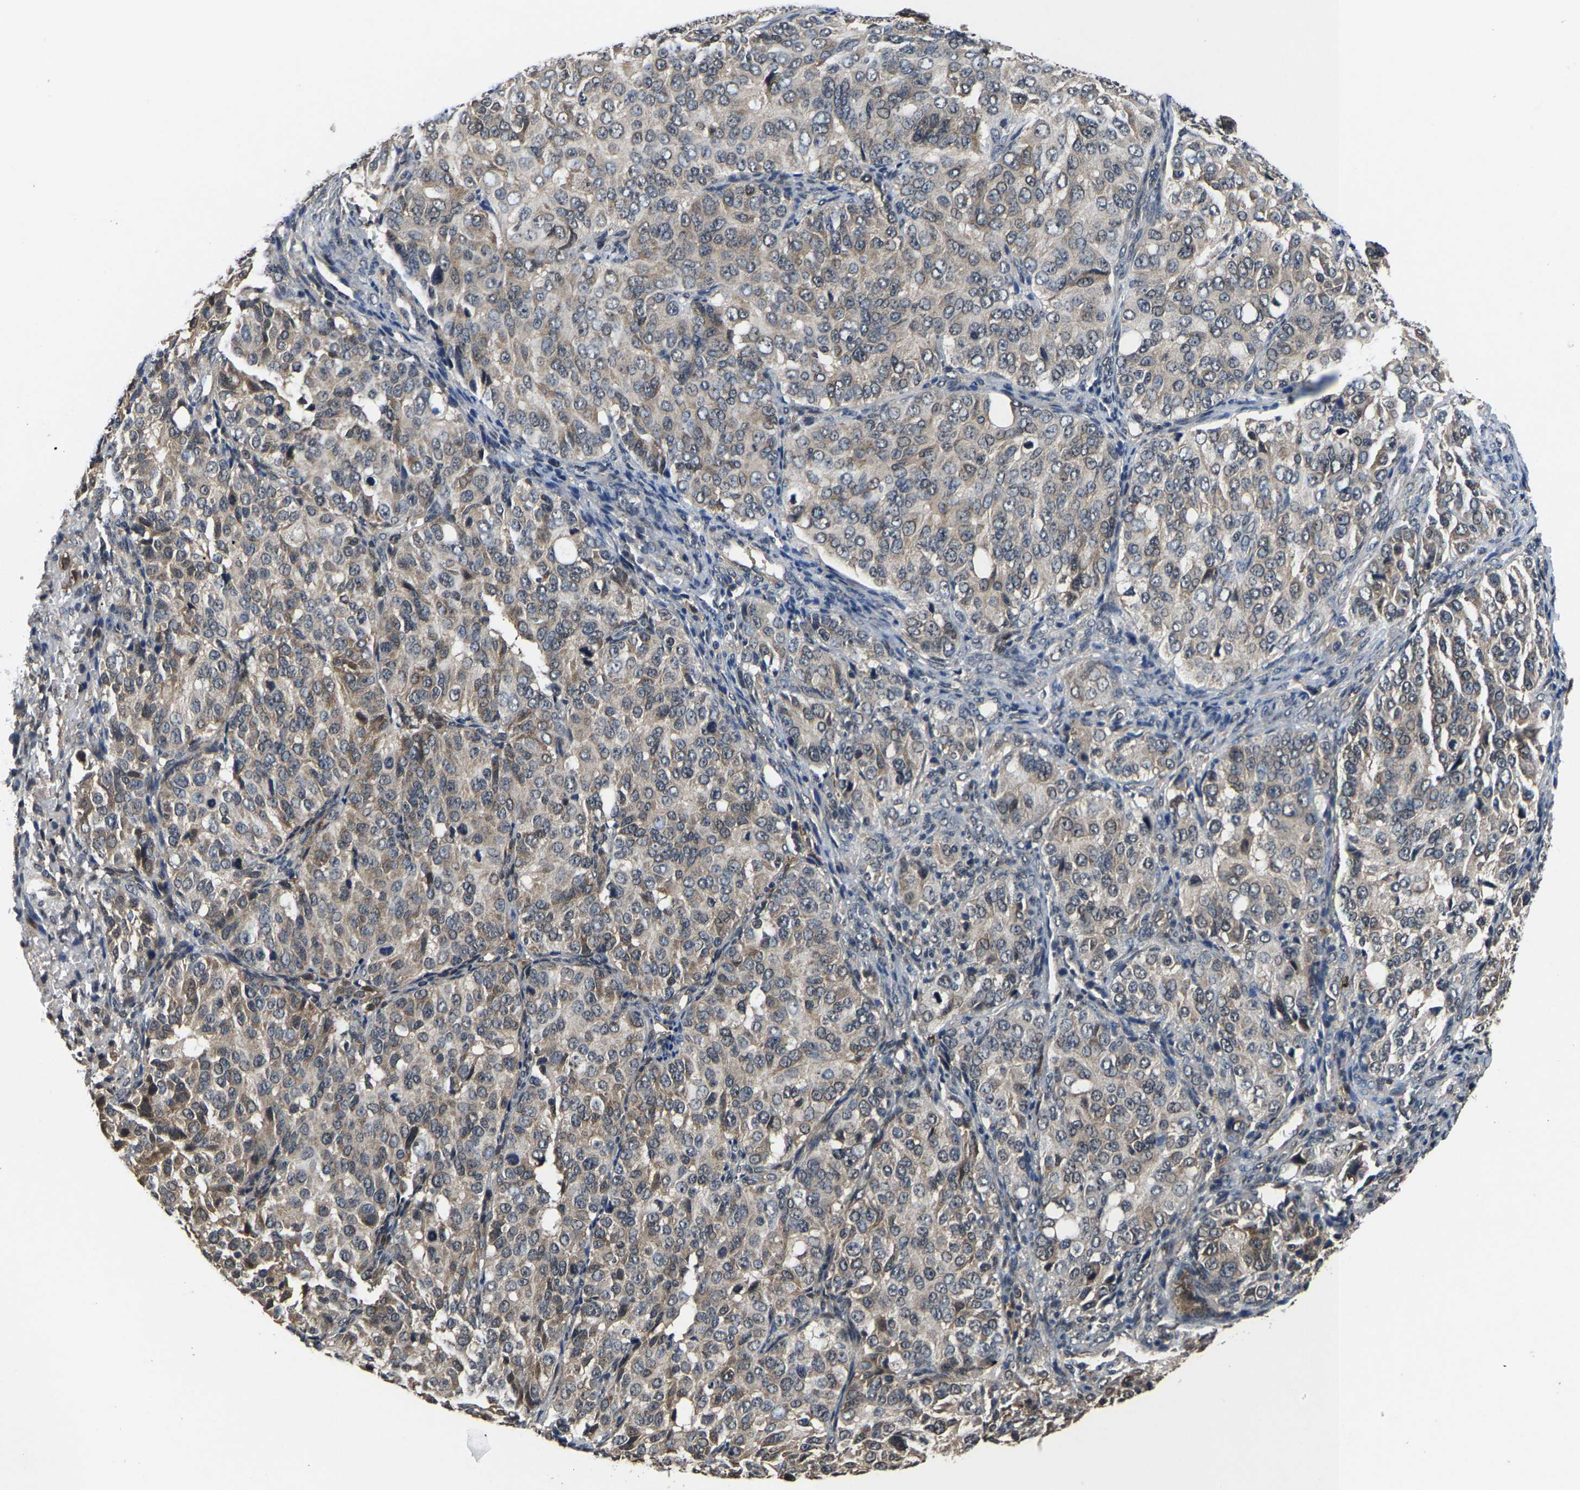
{"staining": {"intensity": "weak", "quantity": "25%-75%", "location": "cytoplasmic/membranous"}, "tissue": "ovarian cancer", "cell_type": "Tumor cells", "image_type": "cancer", "snomed": [{"axis": "morphology", "description": "Carcinoma, endometroid"}, {"axis": "topography", "description": "Ovary"}], "caption": "An image of endometroid carcinoma (ovarian) stained for a protein reveals weak cytoplasmic/membranous brown staining in tumor cells.", "gene": "HUWE1", "patient": {"sex": "female", "age": 51}}